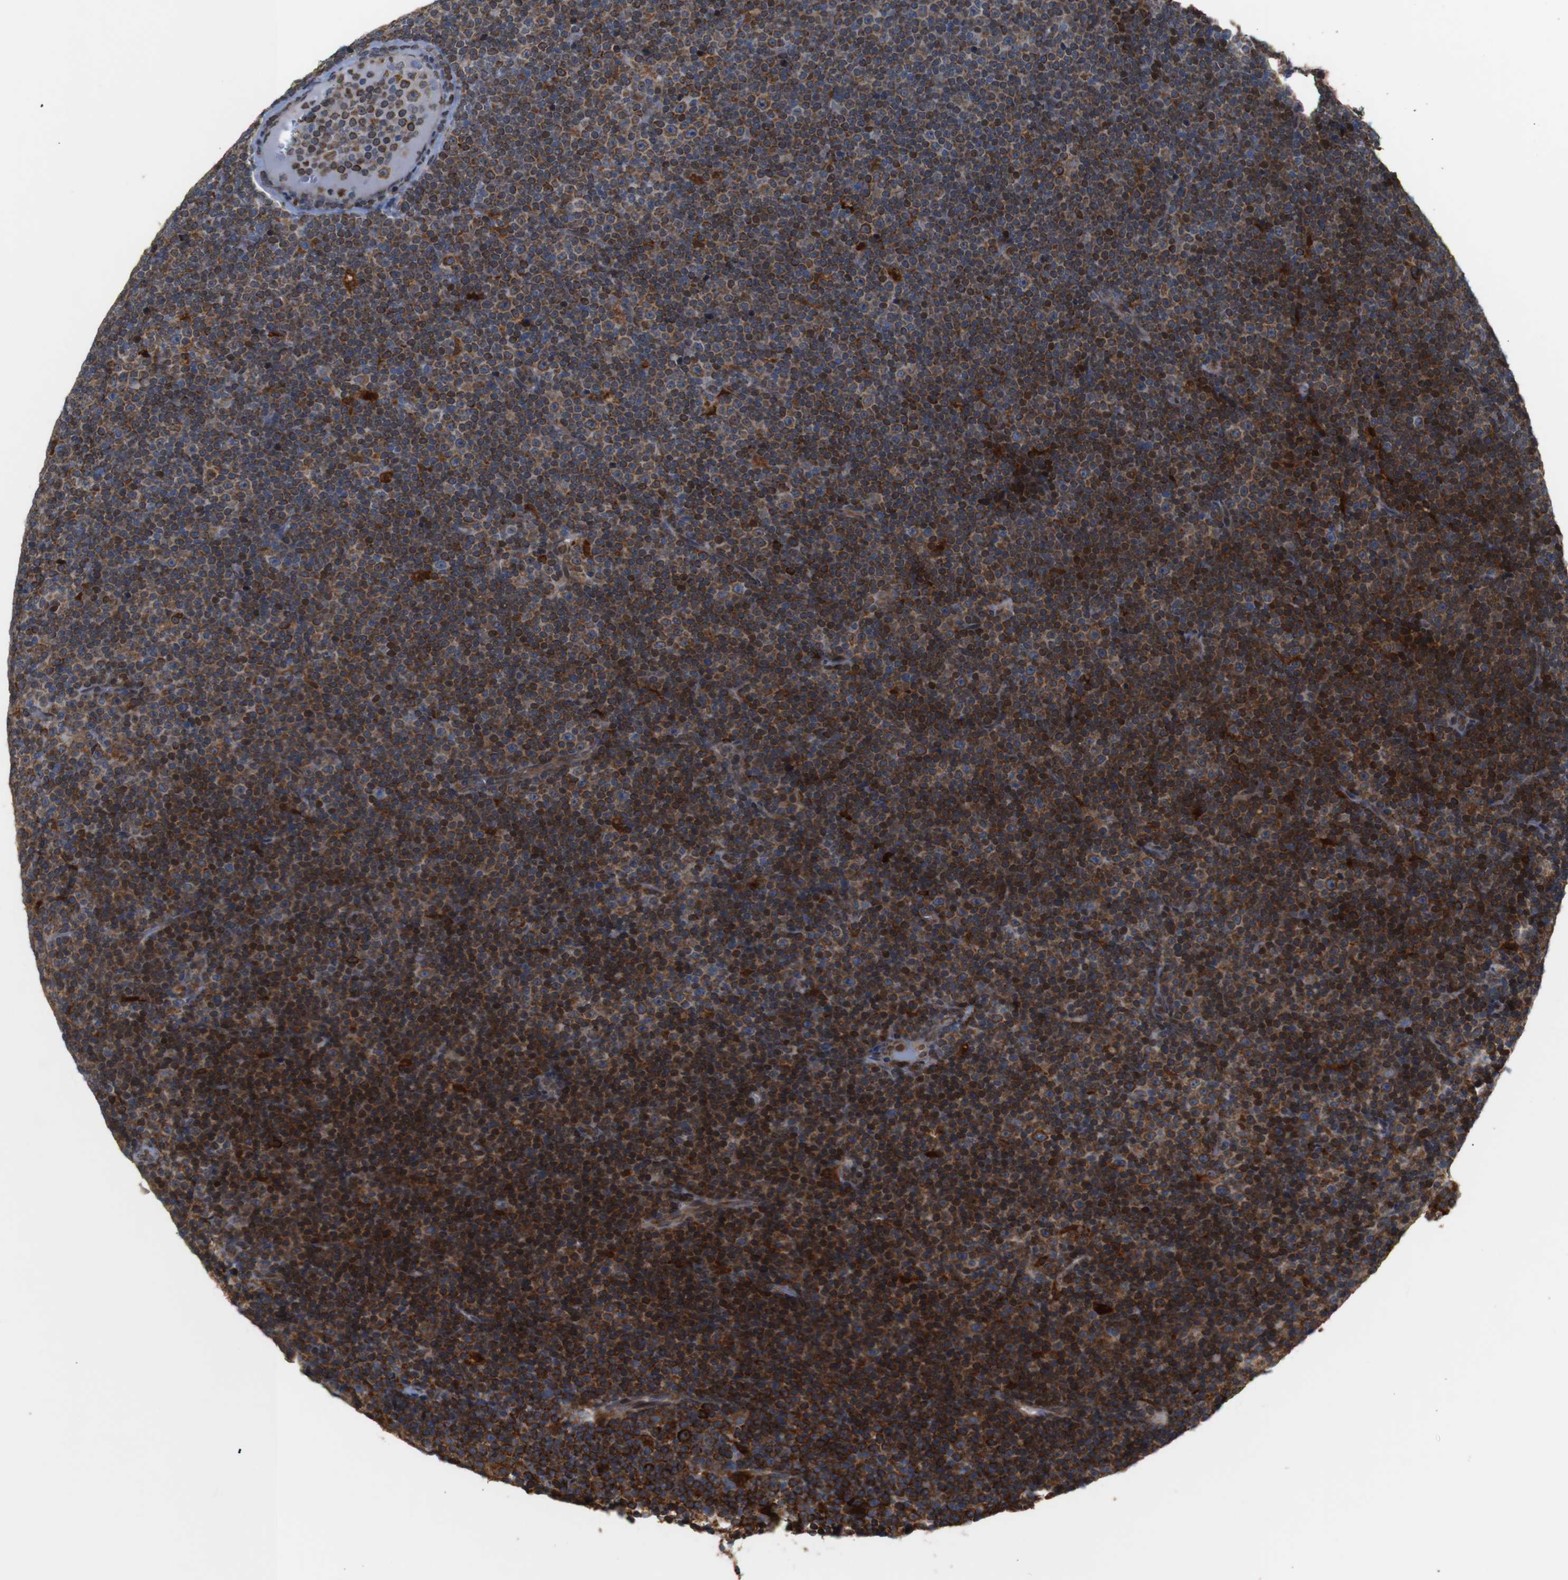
{"staining": {"intensity": "strong", "quantity": "25%-75%", "location": "cytoplasmic/membranous"}, "tissue": "lymphoma", "cell_type": "Tumor cells", "image_type": "cancer", "snomed": [{"axis": "morphology", "description": "Malignant lymphoma, non-Hodgkin's type, Low grade"}, {"axis": "topography", "description": "Lymph node"}], "caption": "A high-resolution micrograph shows IHC staining of lymphoma, which reveals strong cytoplasmic/membranous expression in approximately 25%-75% of tumor cells.", "gene": "PTPN1", "patient": {"sex": "female", "age": 67}}